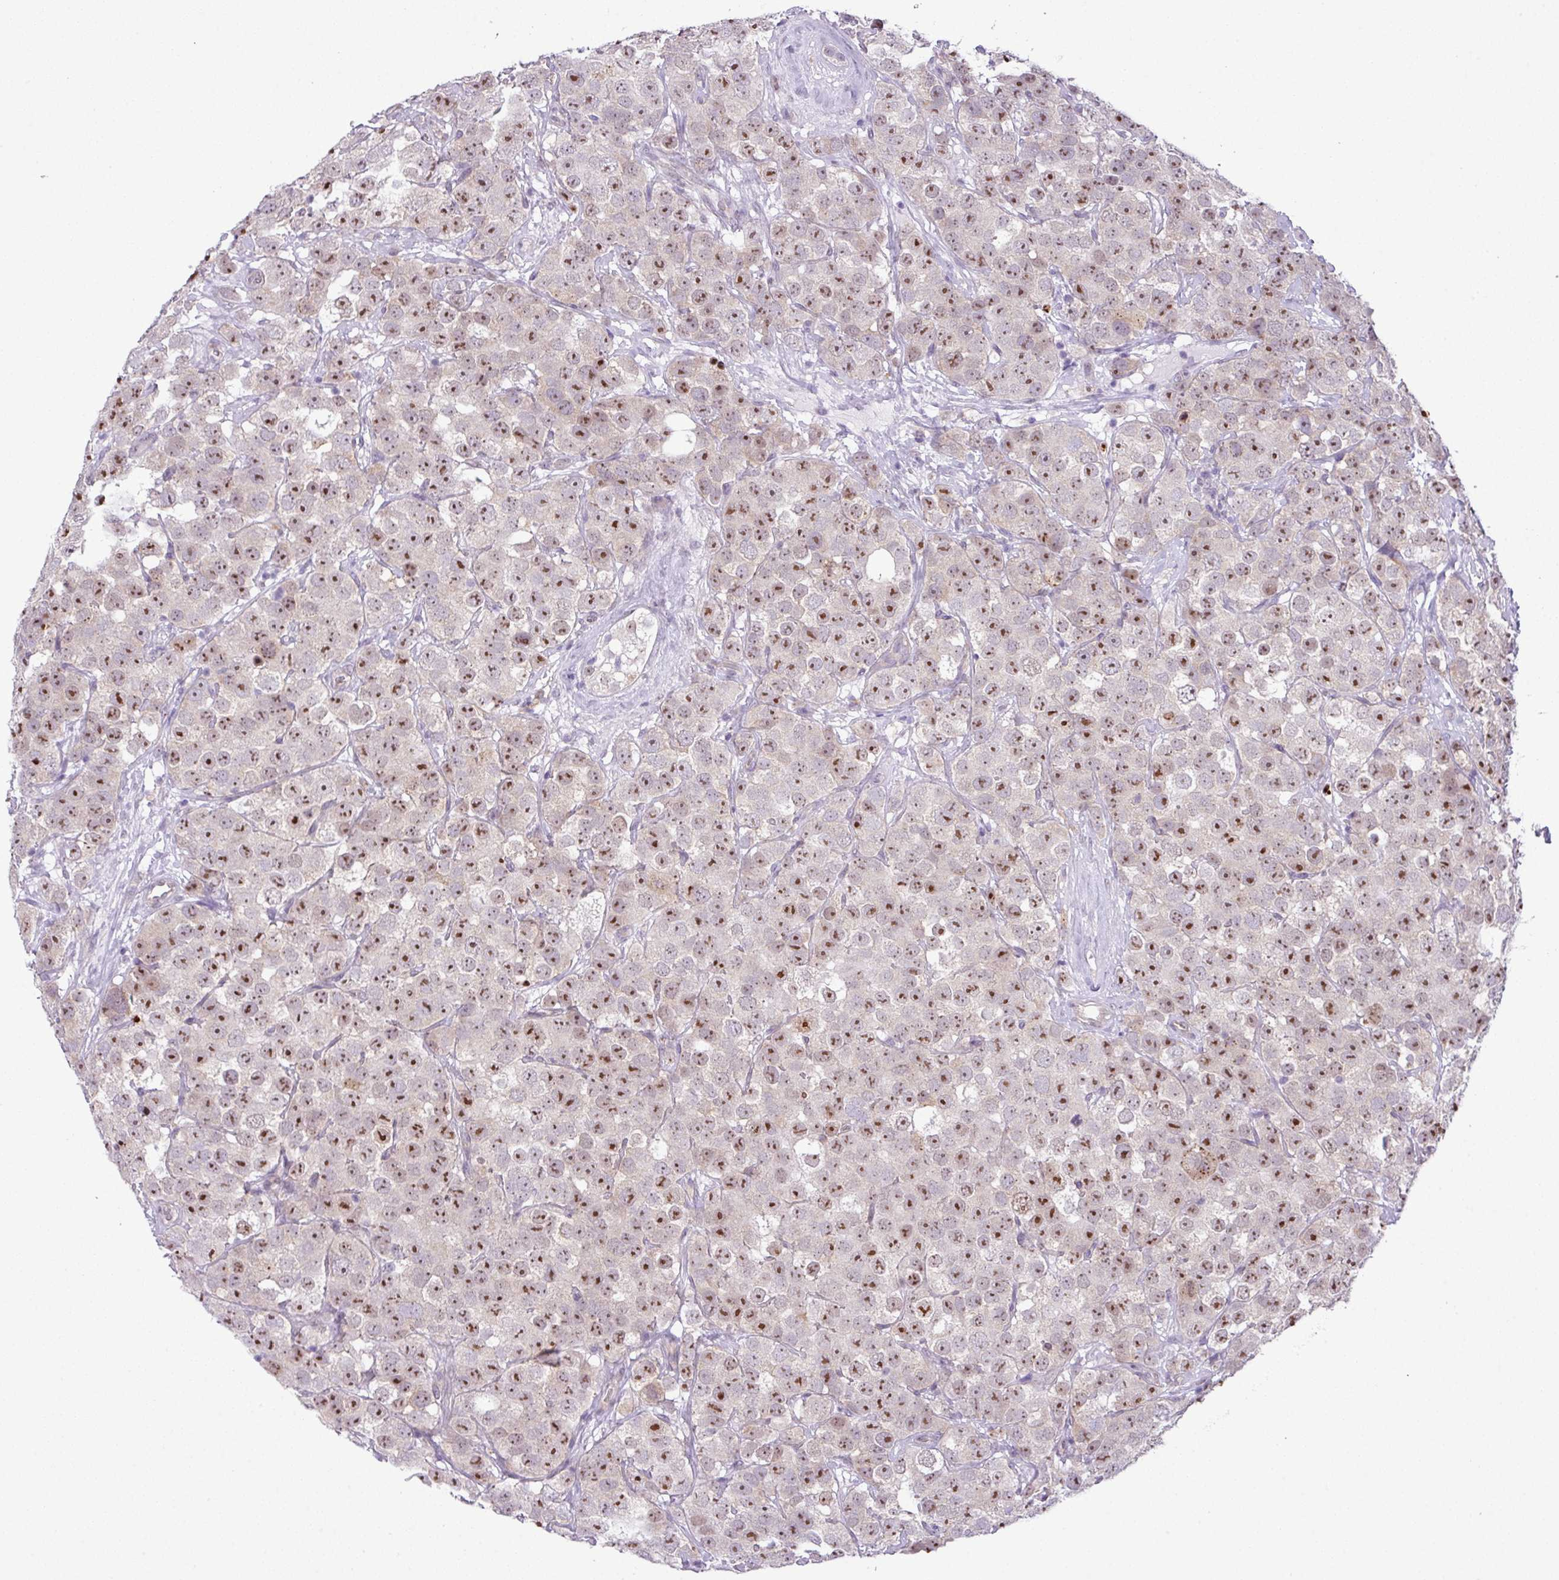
{"staining": {"intensity": "strong", "quantity": ">75%", "location": "nuclear"}, "tissue": "testis cancer", "cell_type": "Tumor cells", "image_type": "cancer", "snomed": [{"axis": "morphology", "description": "Seminoma, NOS"}, {"axis": "topography", "description": "Testis"}], "caption": "Immunohistochemical staining of human testis cancer reveals high levels of strong nuclear positivity in about >75% of tumor cells. Ihc stains the protein in brown and the nuclei are stained blue.", "gene": "MAK16", "patient": {"sex": "male", "age": 28}}